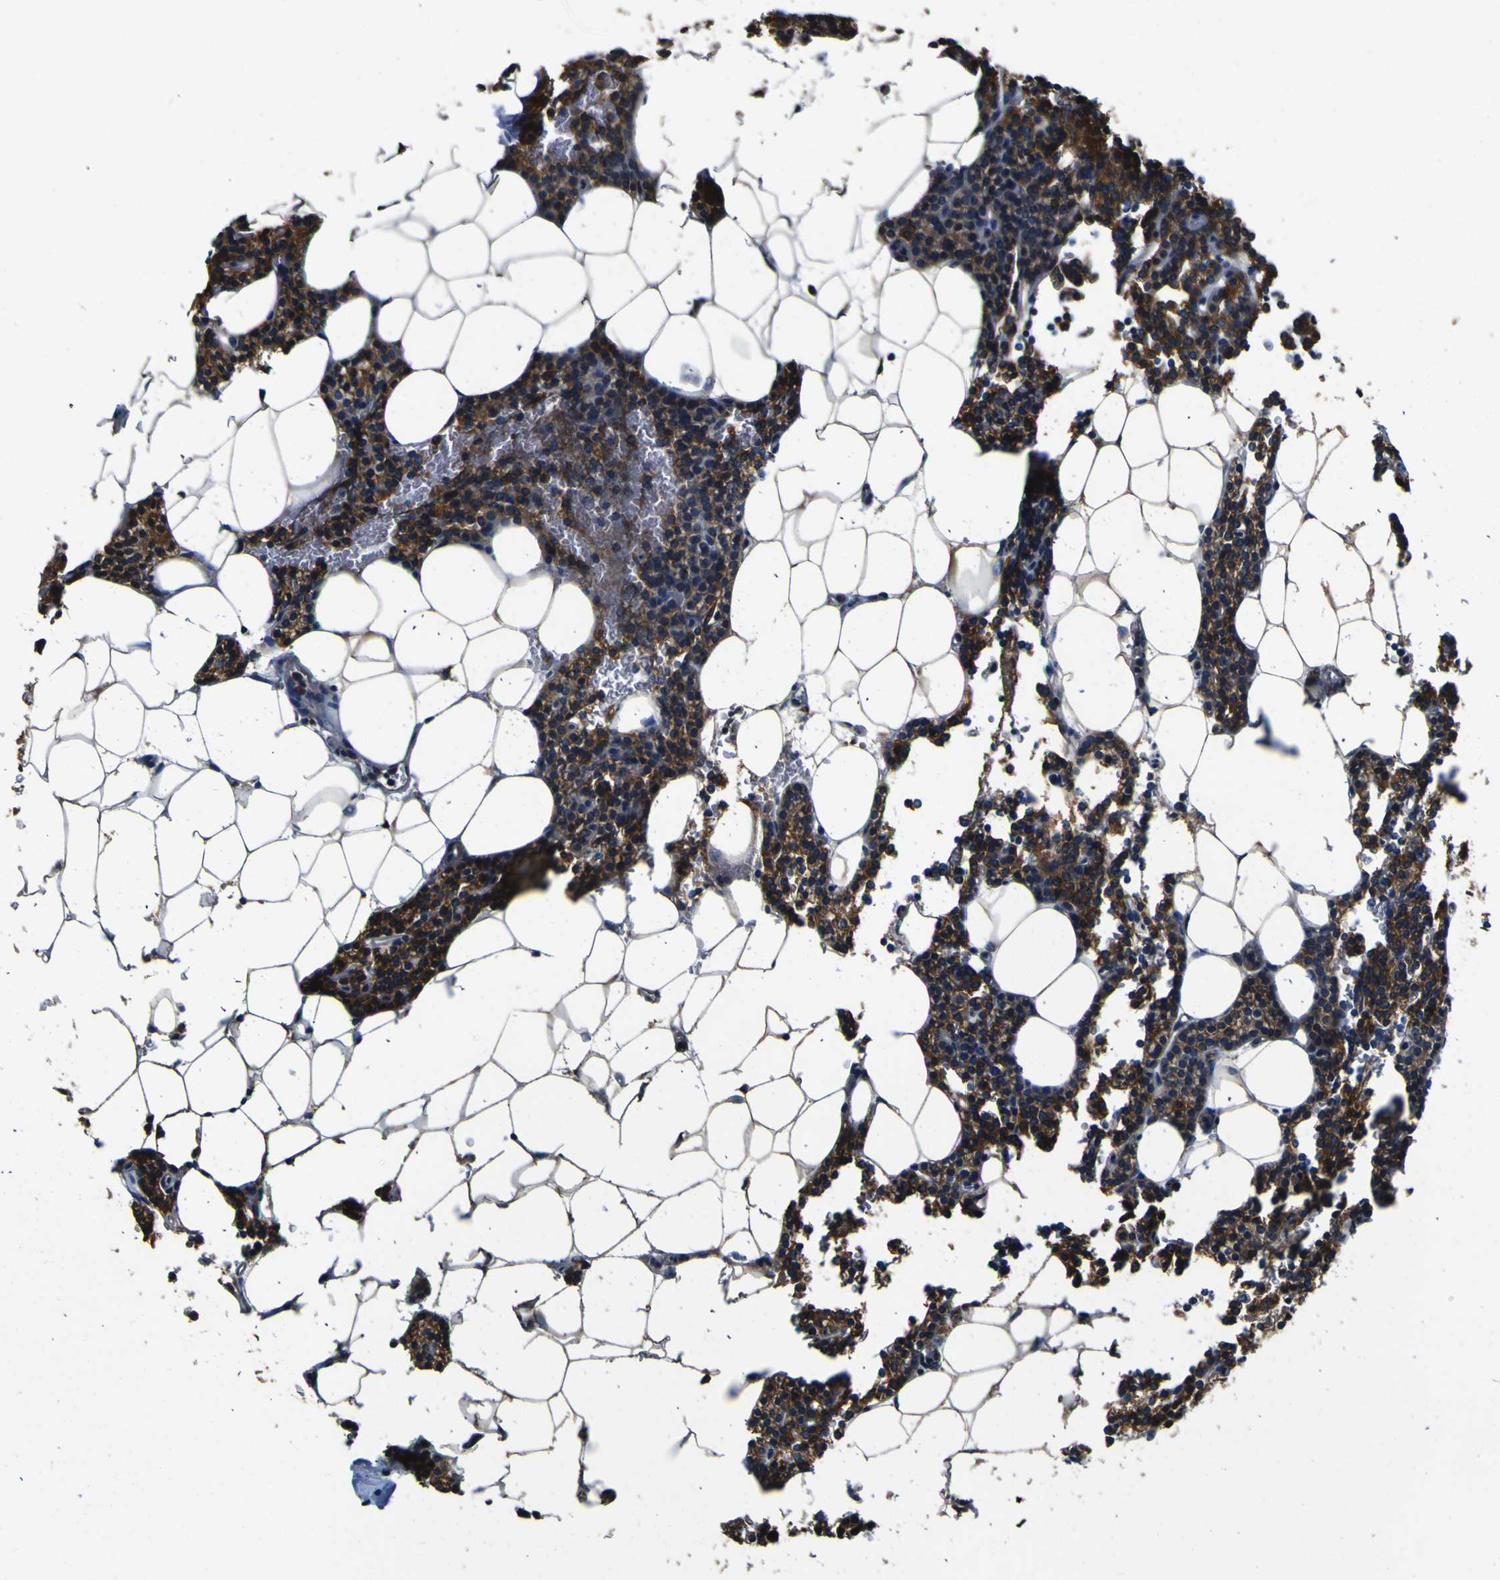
{"staining": {"intensity": "moderate", "quantity": ">75%", "location": "cytoplasmic/membranous"}, "tissue": "parathyroid gland", "cell_type": "Glandular cells", "image_type": "normal", "snomed": [{"axis": "morphology", "description": "Normal tissue, NOS"}, {"axis": "morphology", "description": "Adenoma, NOS"}, {"axis": "topography", "description": "Parathyroid gland"}], "caption": "Brown immunohistochemical staining in normal human parathyroid gland shows moderate cytoplasmic/membranous staining in approximately >75% of glandular cells. Nuclei are stained in blue.", "gene": "INPP5A", "patient": {"sex": "female", "age": 51}}